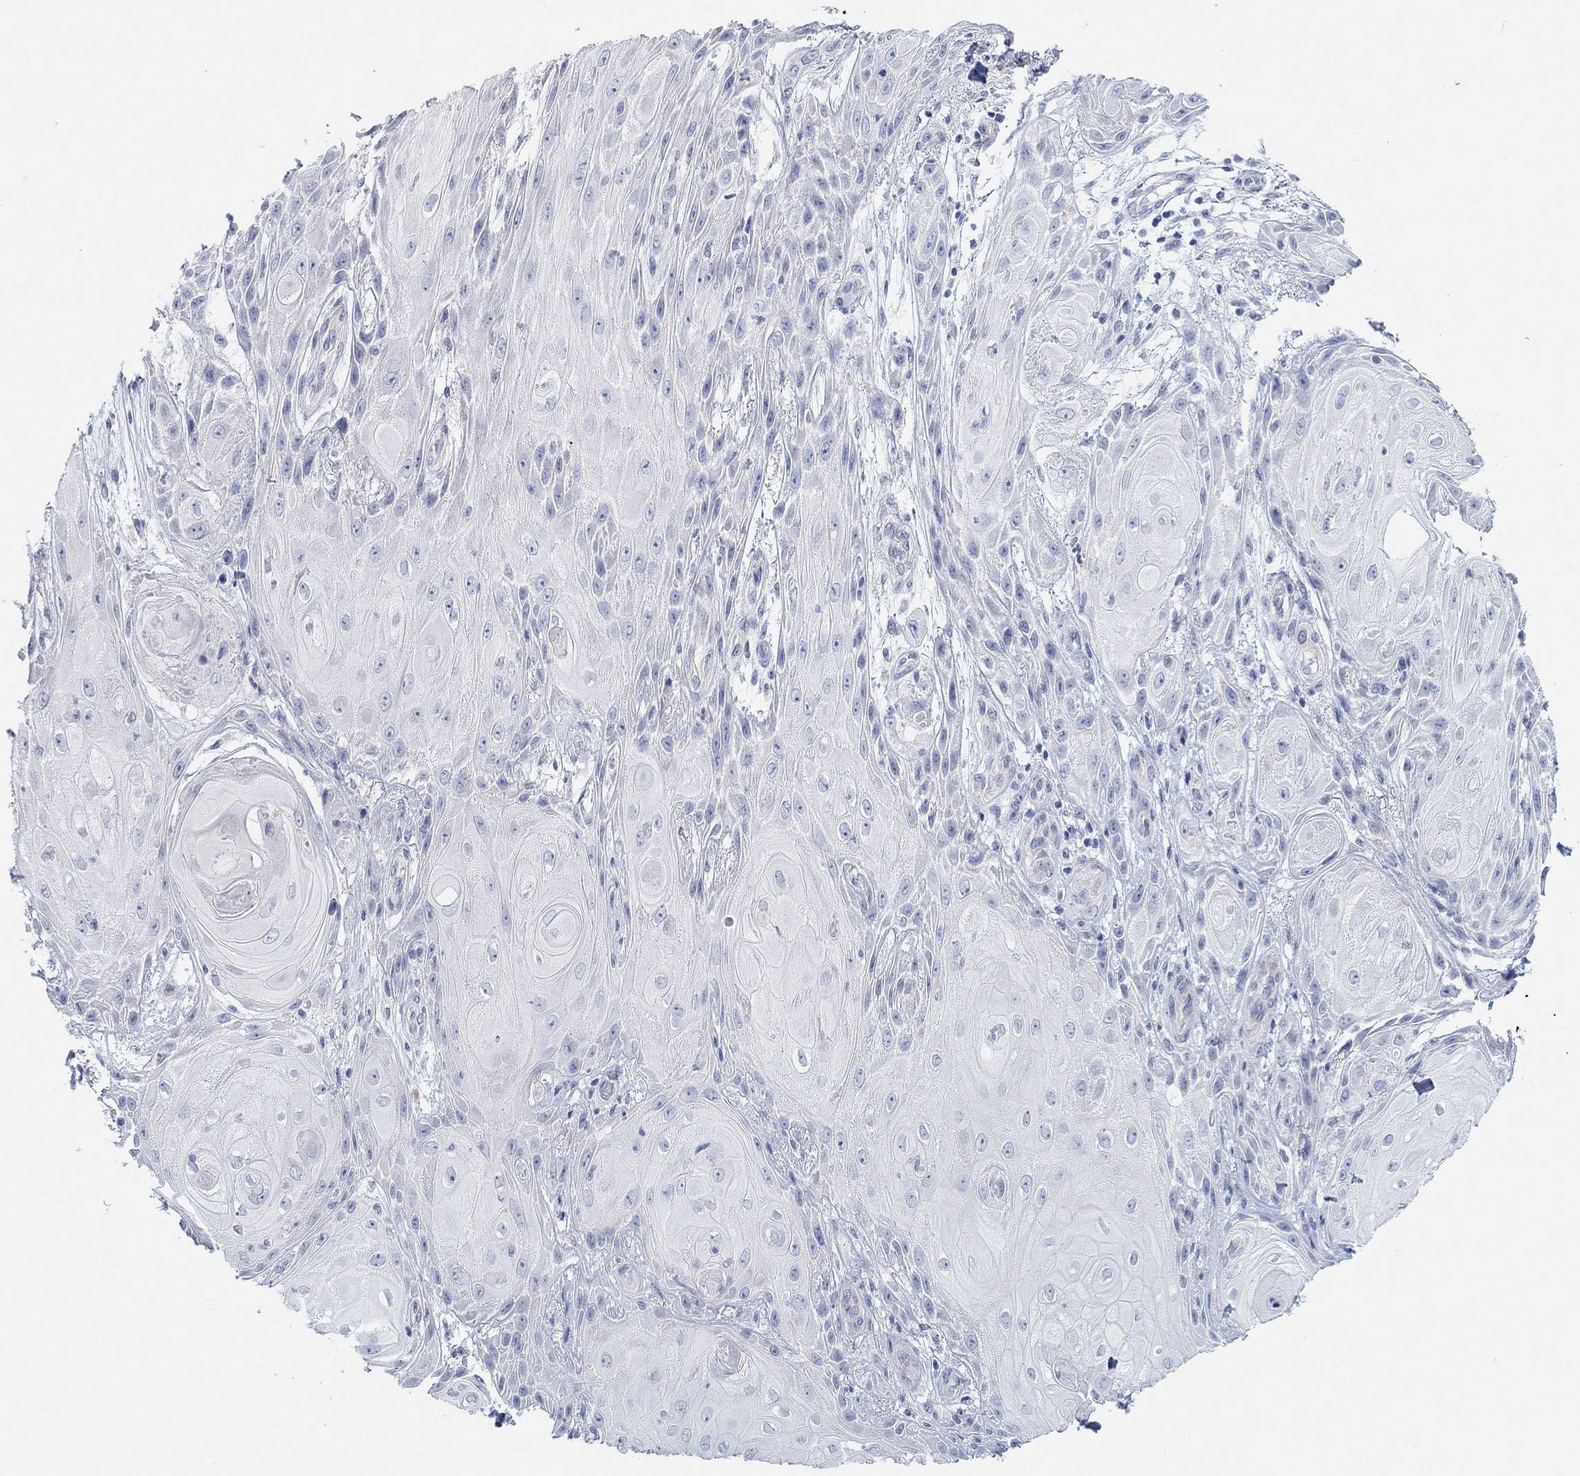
{"staining": {"intensity": "negative", "quantity": "none", "location": "none"}, "tissue": "skin cancer", "cell_type": "Tumor cells", "image_type": "cancer", "snomed": [{"axis": "morphology", "description": "Squamous cell carcinoma, NOS"}, {"axis": "topography", "description": "Skin"}], "caption": "There is no significant expression in tumor cells of skin cancer.", "gene": "VAT1L", "patient": {"sex": "male", "age": 62}}